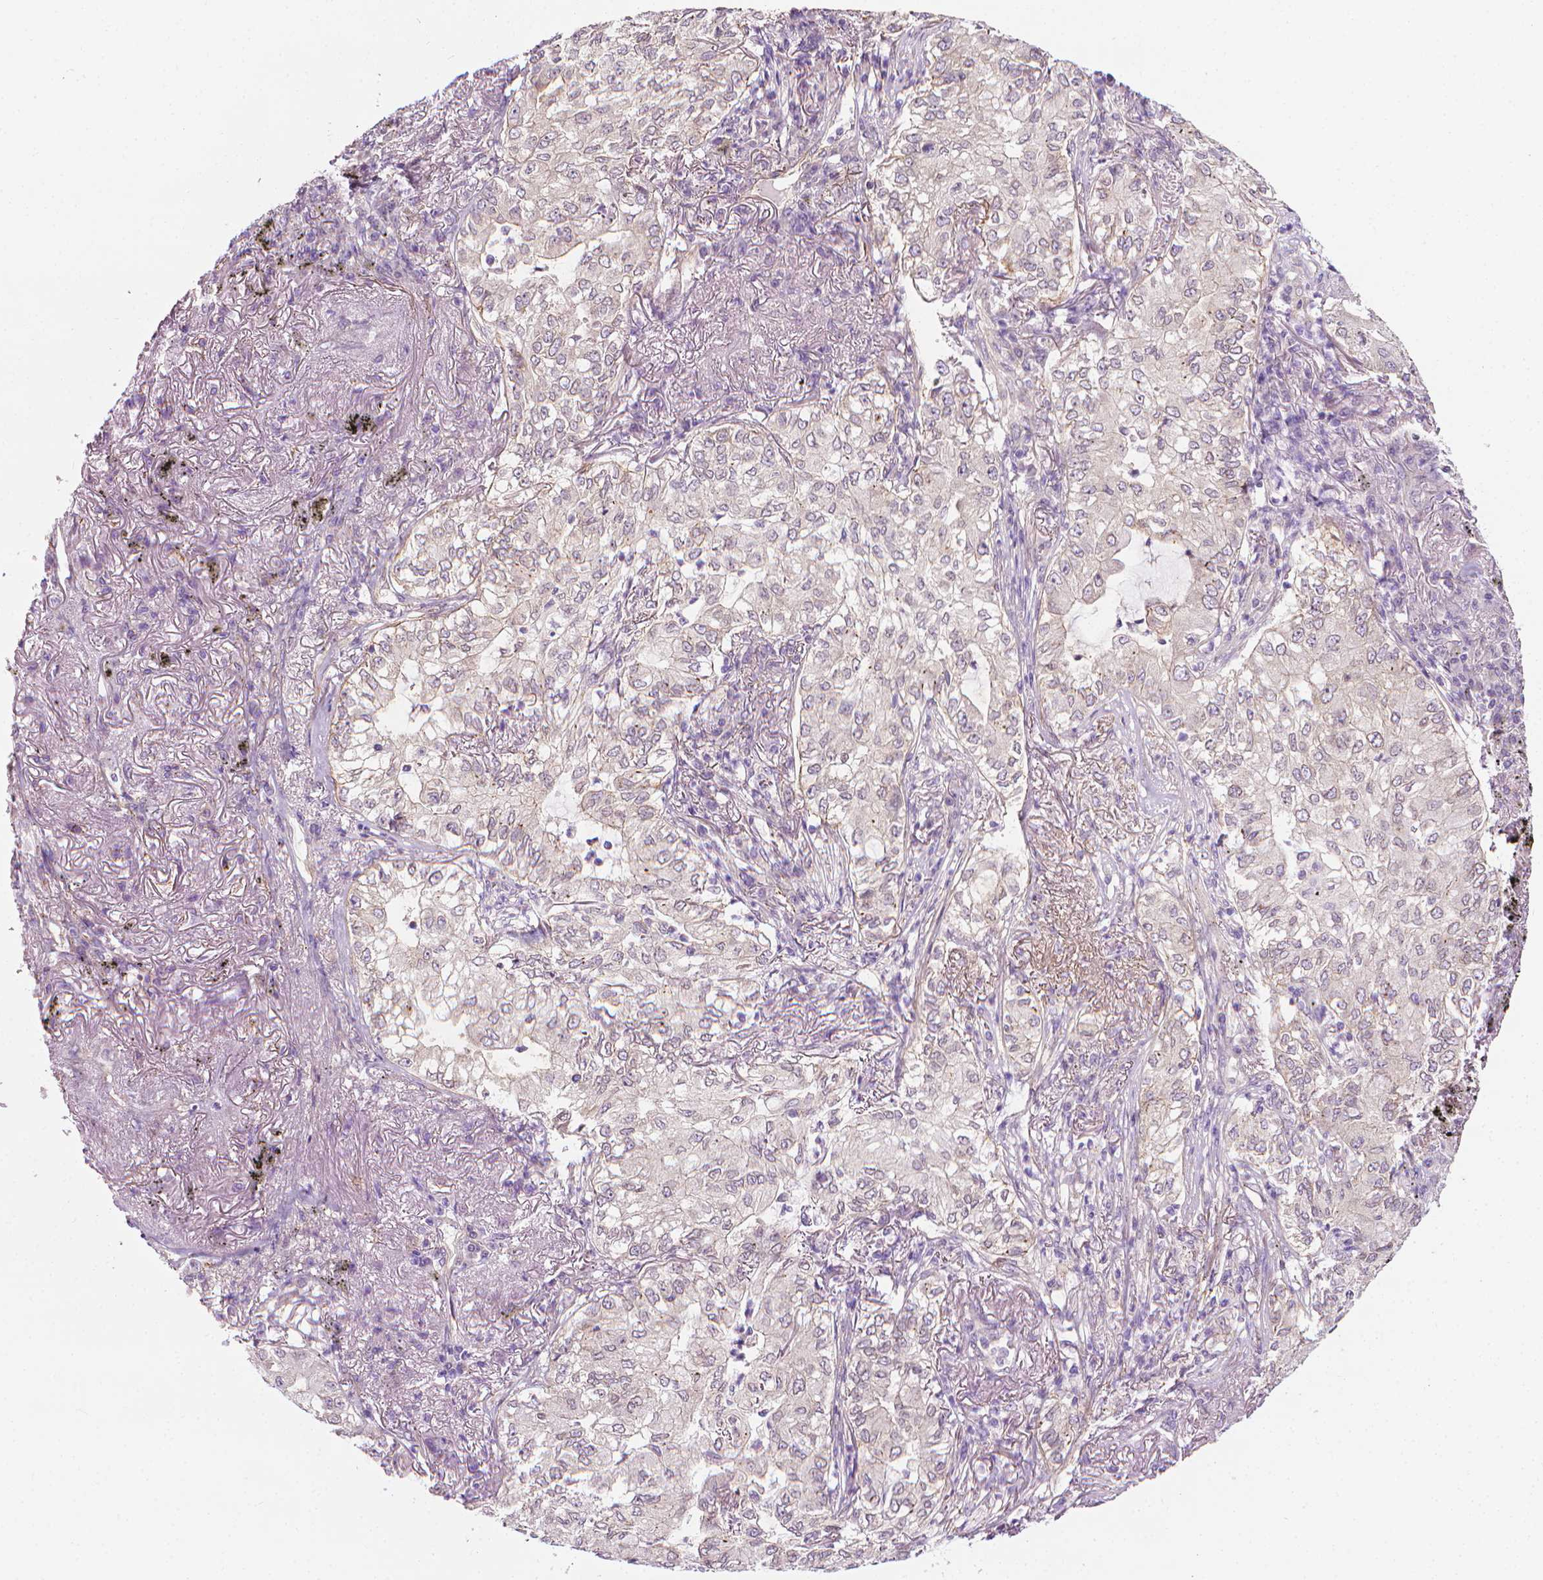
{"staining": {"intensity": "negative", "quantity": "none", "location": "none"}, "tissue": "lung cancer", "cell_type": "Tumor cells", "image_type": "cancer", "snomed": [{"axis": "morphology", "description": "Adenocarcinoma, NOS"}, {"axis": "topography", "description": "Lung"}], "caption": "This is an immunohistochemistry micrograph of lung cancer (adenocarcinoma). There is no expression in tumor cells.", "gene": "MCOLN3", "patient": {"sex": "female", "age": 73}}